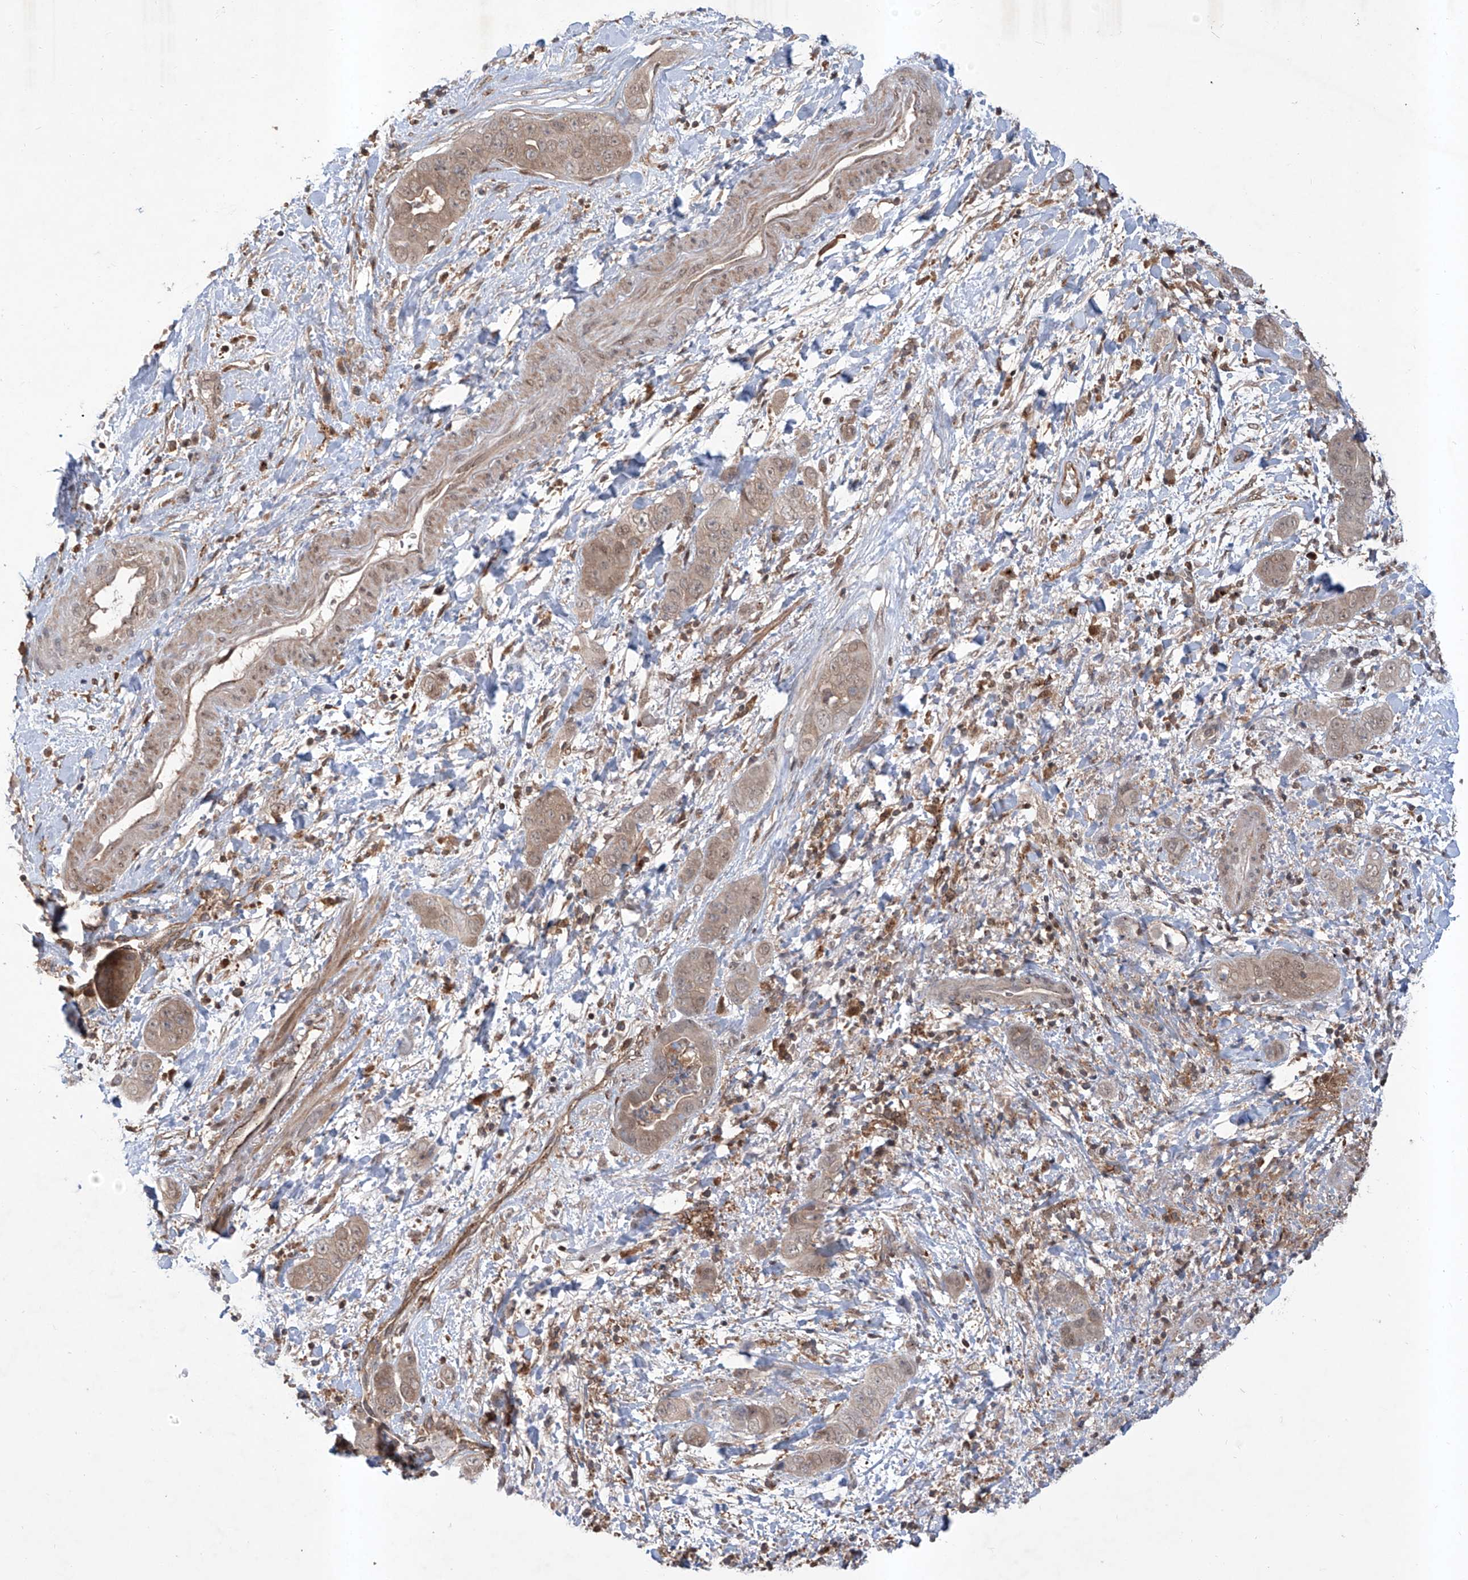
{"staining": {"intensity": "weak", "quantity": "25%-75%", "location": "cytoplasmic/membranous,nuclear"}, "tissue": "liver cancer", "cell_type": "Tumor cells", "image_type": "cancer", "snomed": [{"axis": "morphology", "description": "Cholangiocarcinoma"}, {"axis": "topography", "description": "Liver"}], "caption": "Protein staining of liver cholangiocarcinoma tissue reveals weak cytoplasmic/membranous and nuclear positivity in approximately 25%-75% of tumor cells. The staining is performed using DAB (3,3'-diaminobenzidine) brown chromogen to label protein expression. The nuclei are counter-stained blue using hematoxylin.", "gene": "HOXC8", "patient": {"sex": "female", "age": 52}}